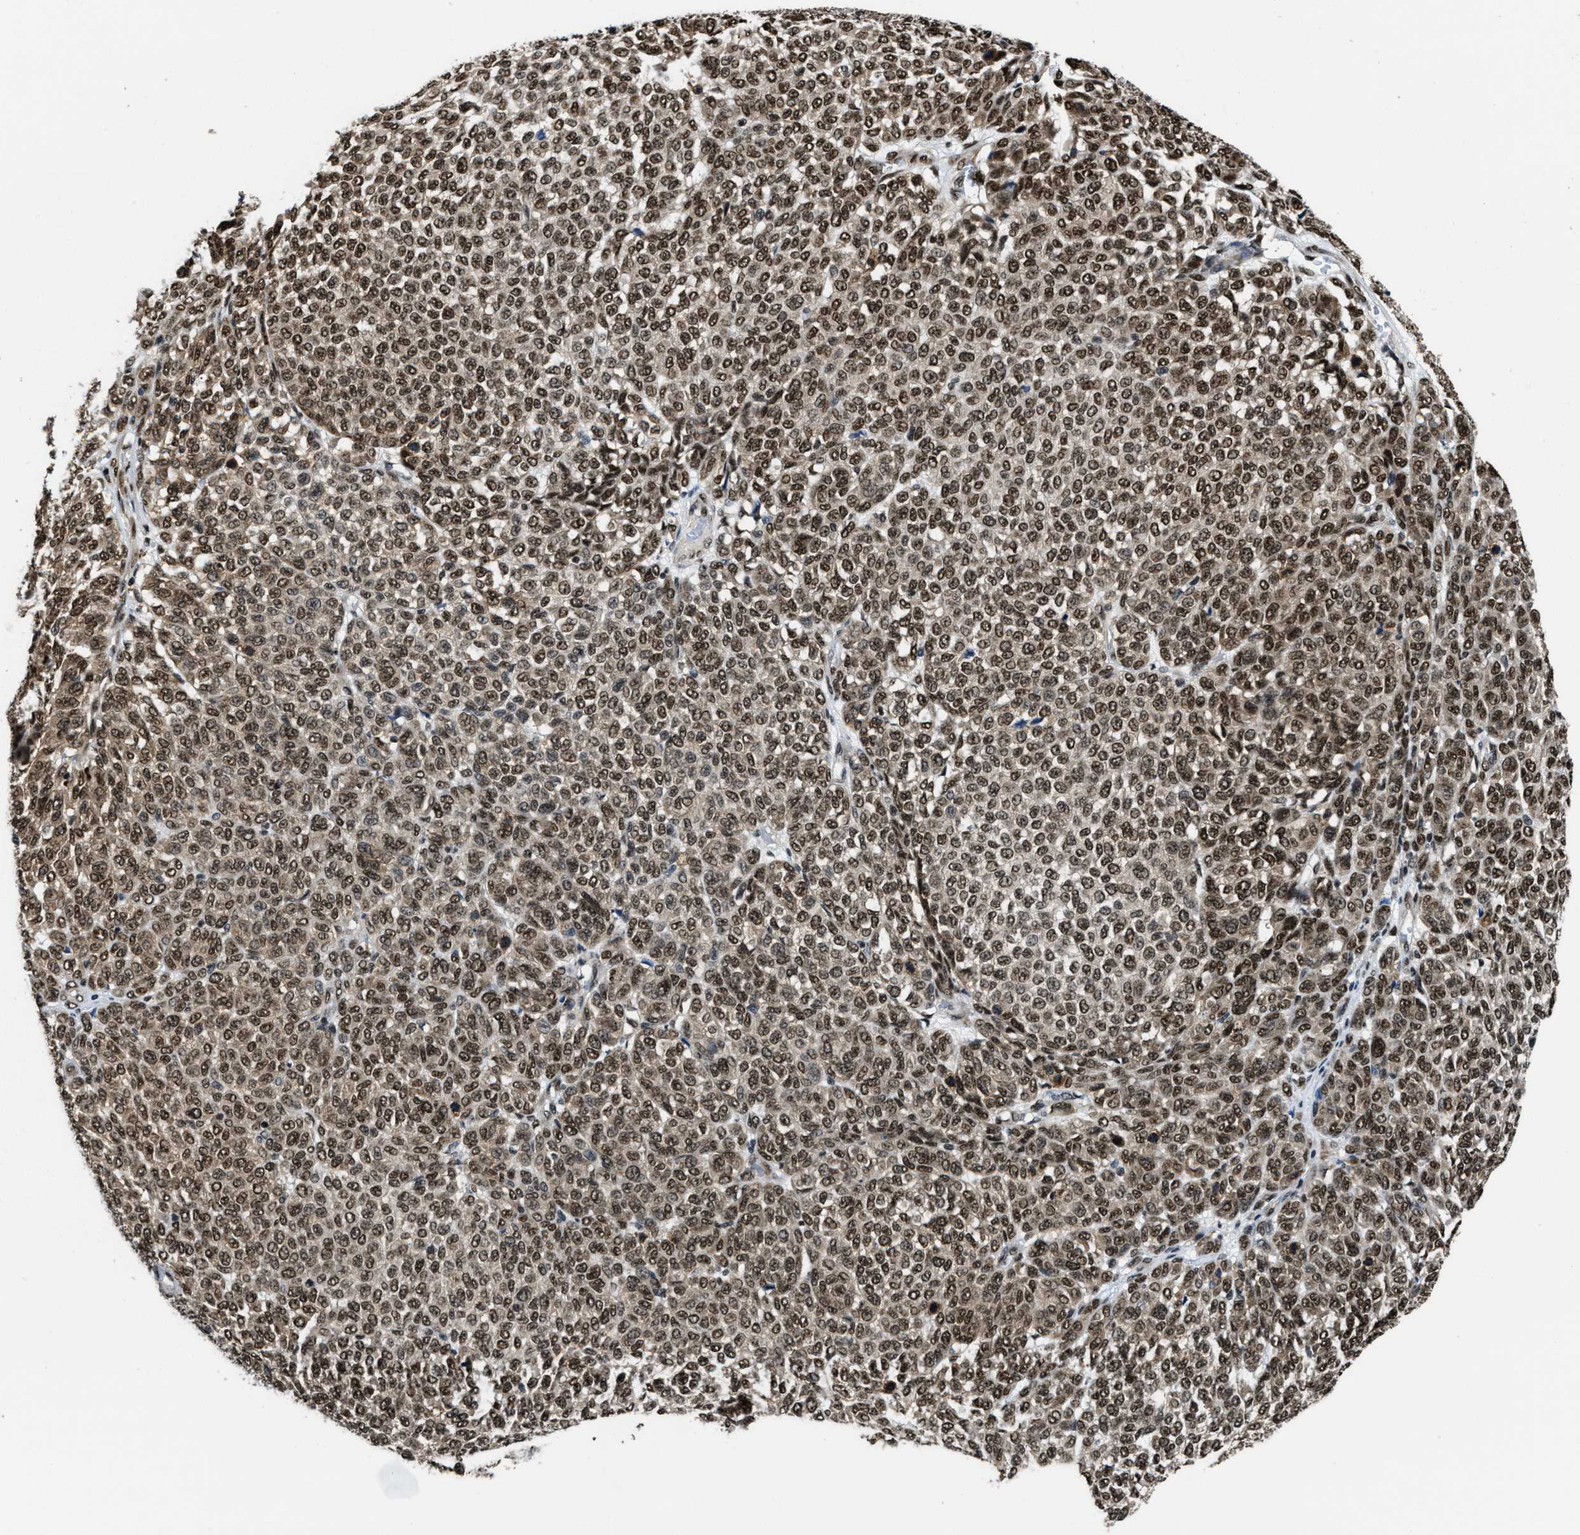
{"staining": {"intensity": "moderate", "quantity": ">75%", "location": "nuclear"}, "tissue": "melanoma", "cell_type": "Tumor cells", "image_type": "cancer", "snomed": [{"axis": "morphology", "description": "Malignant melanoma, NOS"}, {"axis": "topography", "description": "Skin"}], "caption": "Immunohistochemistry (DAB (3,3'-diaminobenzidine)) staining of human malignant melanoma demonstrates moderate nuclear protein staining in about >75% of tumor cells.", "gene": "CCNDBP1", "patient": {"sex": "male", "age": 59}}